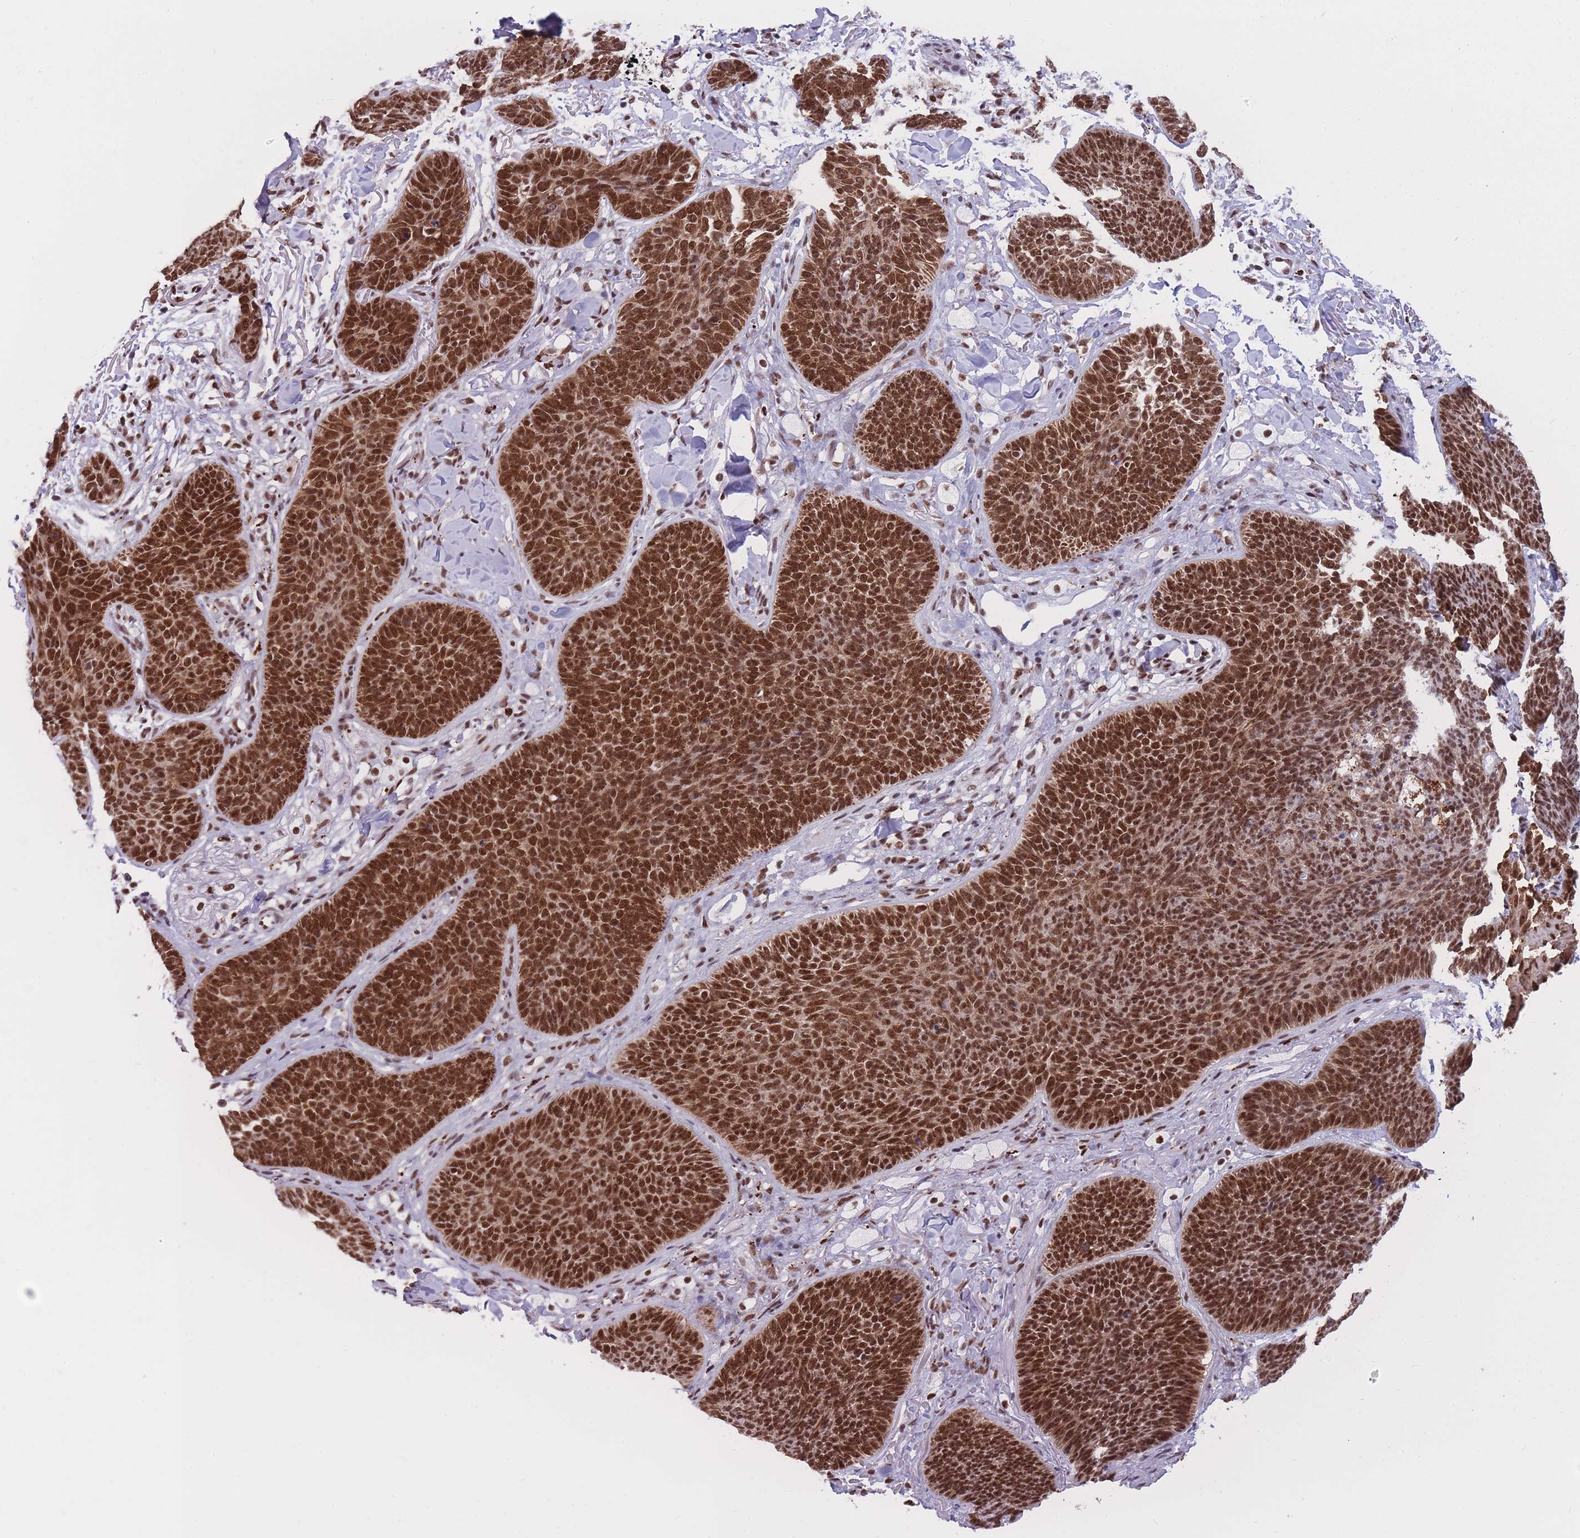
{"staining": {"intensity": "strong", "quantity": ">75%", "location": "cytoplasmic/membranous,nuclear"}, "tissue": "skin cancer", "cell_type": "Tumor cells", "image_type": "cancer", "snomed": [{"axis": "morphology", "description": "Basal cell carcinoma"}, {"axis": "topography", "description": "Skin"}], "caption": "This image shows immunohistochemistry staining of skin basal cell carcinoma, with high strong cytoplasmic/membranous and nuclear positivity in approximately >75% of tumor cells.", "gene": "PRPF19", "patient": {"sex": "male", "age": 85}}